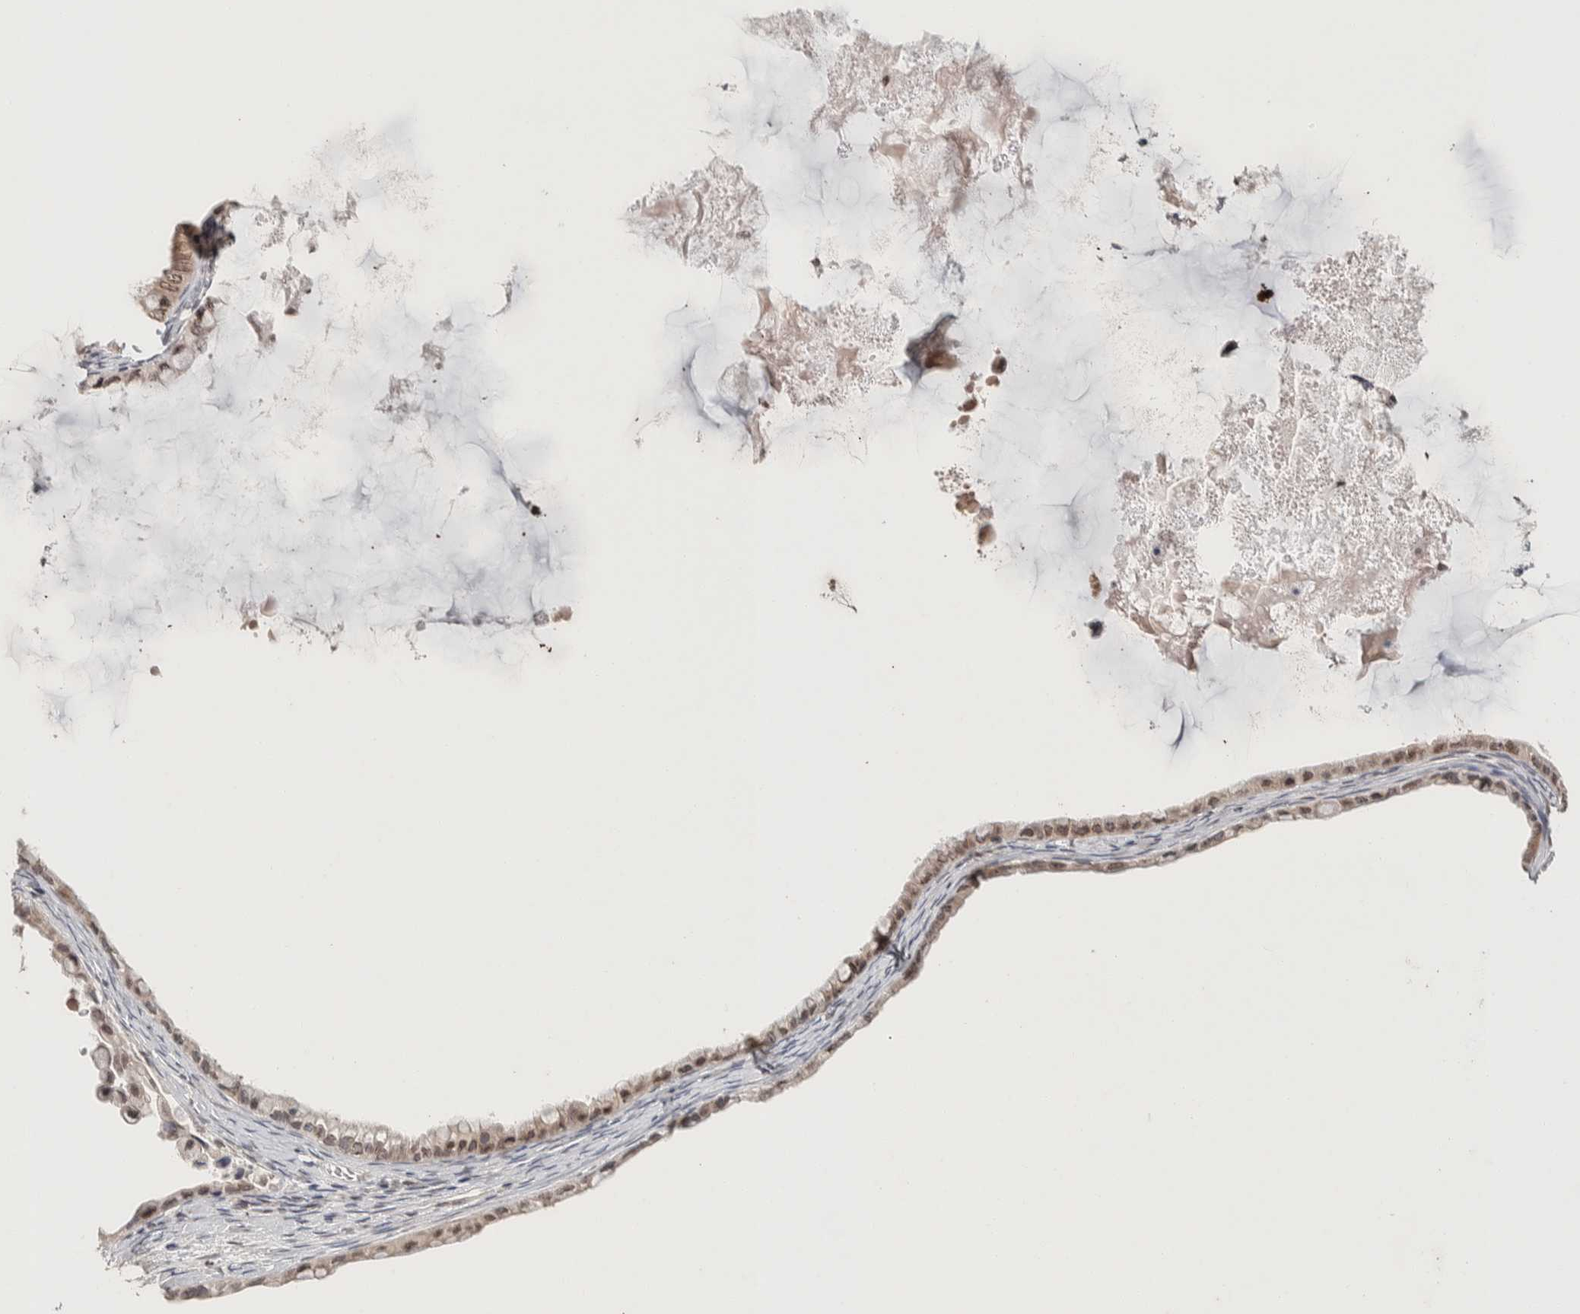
{"staining": {"intensity": "weak", "quantity": "25%-75%", "location": "cytoplasmic/membranous,nuclear"}, "tissue": "ovarian cancer", "cell_type": "Tumor cells", "image_type": "cancer", "snomed": [{"axis": "morphology", "description": "Cystadenocarcinoma, mucinous, NOS"}, {"axis": "topography", "description": "Ovary"}], "caption": "A photomicrograph showing weak cytoplasmic/membranous and nuclear positivity in about 25%-75% of tumor cells in ovarian cancer, as visualized by brown immunohistochemical staining.", "gene": "CRAT", "patient": {"sex": "female", "age": 80}}